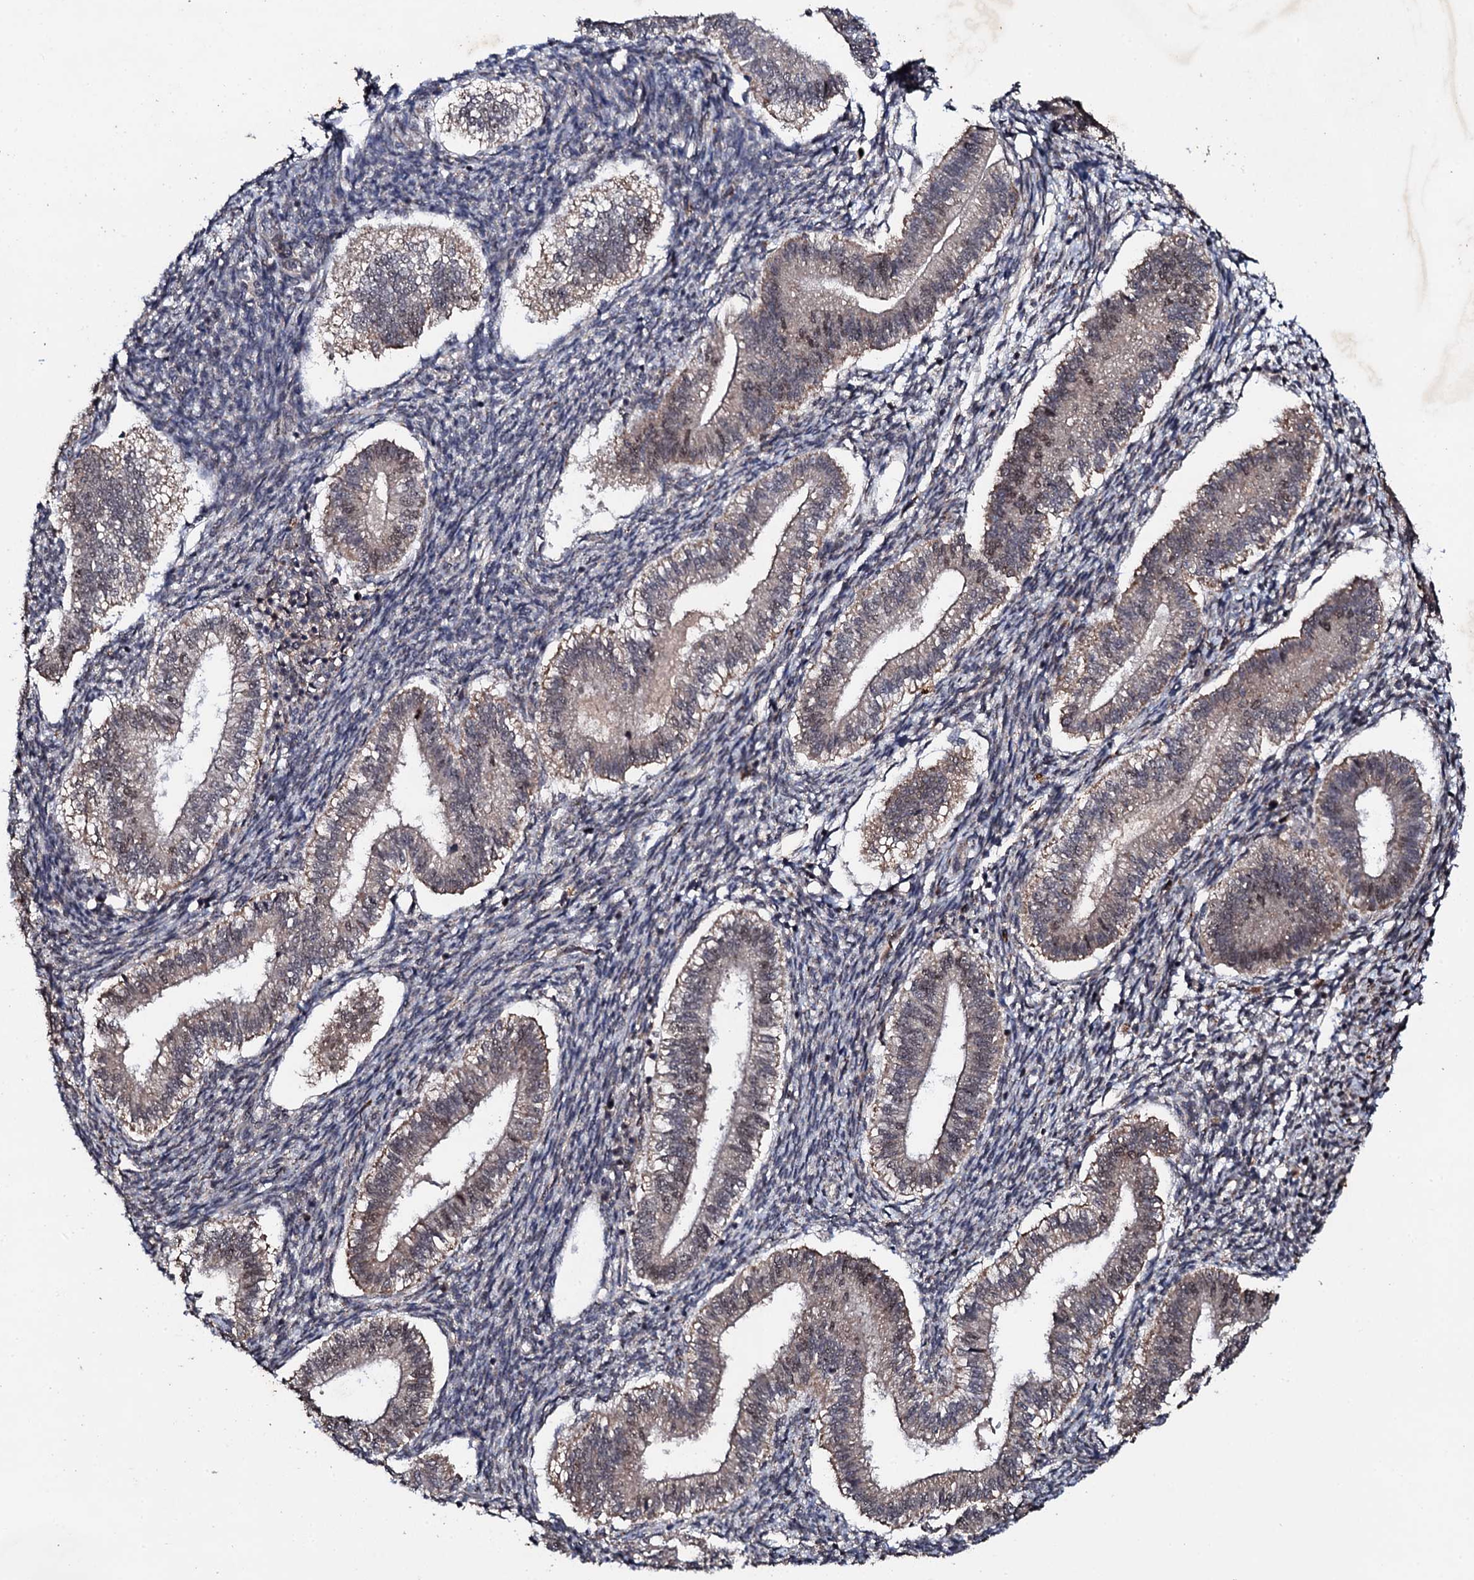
{"staining": {"intensity": "negative", "quantity": "none", "location": "none"}, "tissue": "endometrium", "cell_type": "Cells in endometrial stroma", "image_type": "normal", "snomed": [{"axis": "morphology", "description": "Normal tissue, NOS"}, {"axis": "topography", "description": "Endometrium"}], "caption": "Immunohistochemistry image of benign endometrium: human endometrium stained with DAB demonstrates no significant protein expression in cells in endometrial stroma. Nuclei are stained in blue.", "gene": "FAM111A", "patient": {"sex": "female", "age": 25}}